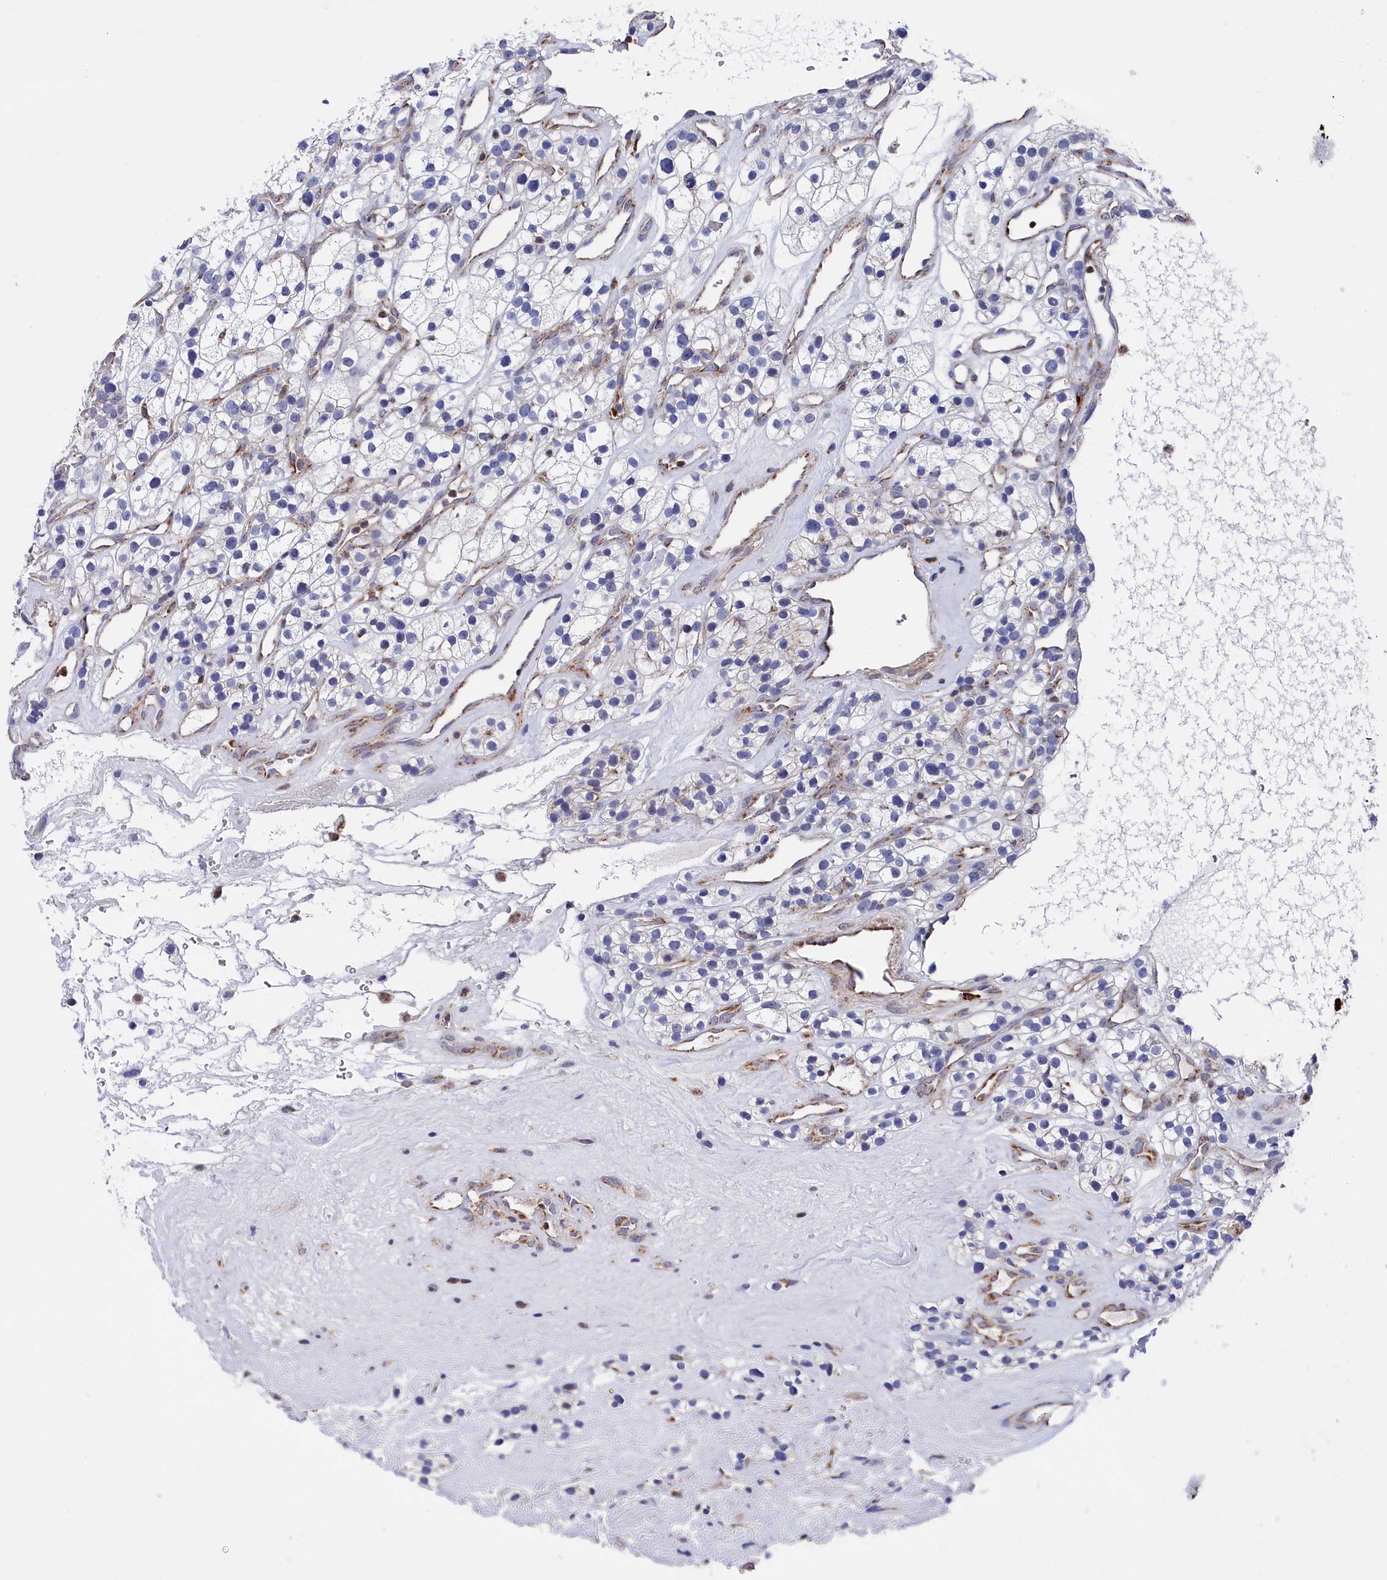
{"staining": {"intensity": "negative", "quantity": "none", "location": "none"}, "tissue": "renal cancer", "cell_type": "Tumor cells", "image_type": "cancer", "snomed": [{"axis": "morphology", "description": "Adenocarcinoma, NOS"}, {"axis": "topography", "description": "Kidney"}], "caption": "This is a micrograph of IHC staining of renal cancer, which shows no staining in tumor cells.", "gene": "CHCHD1", "patient": {"sex": "female", "age": 57}}